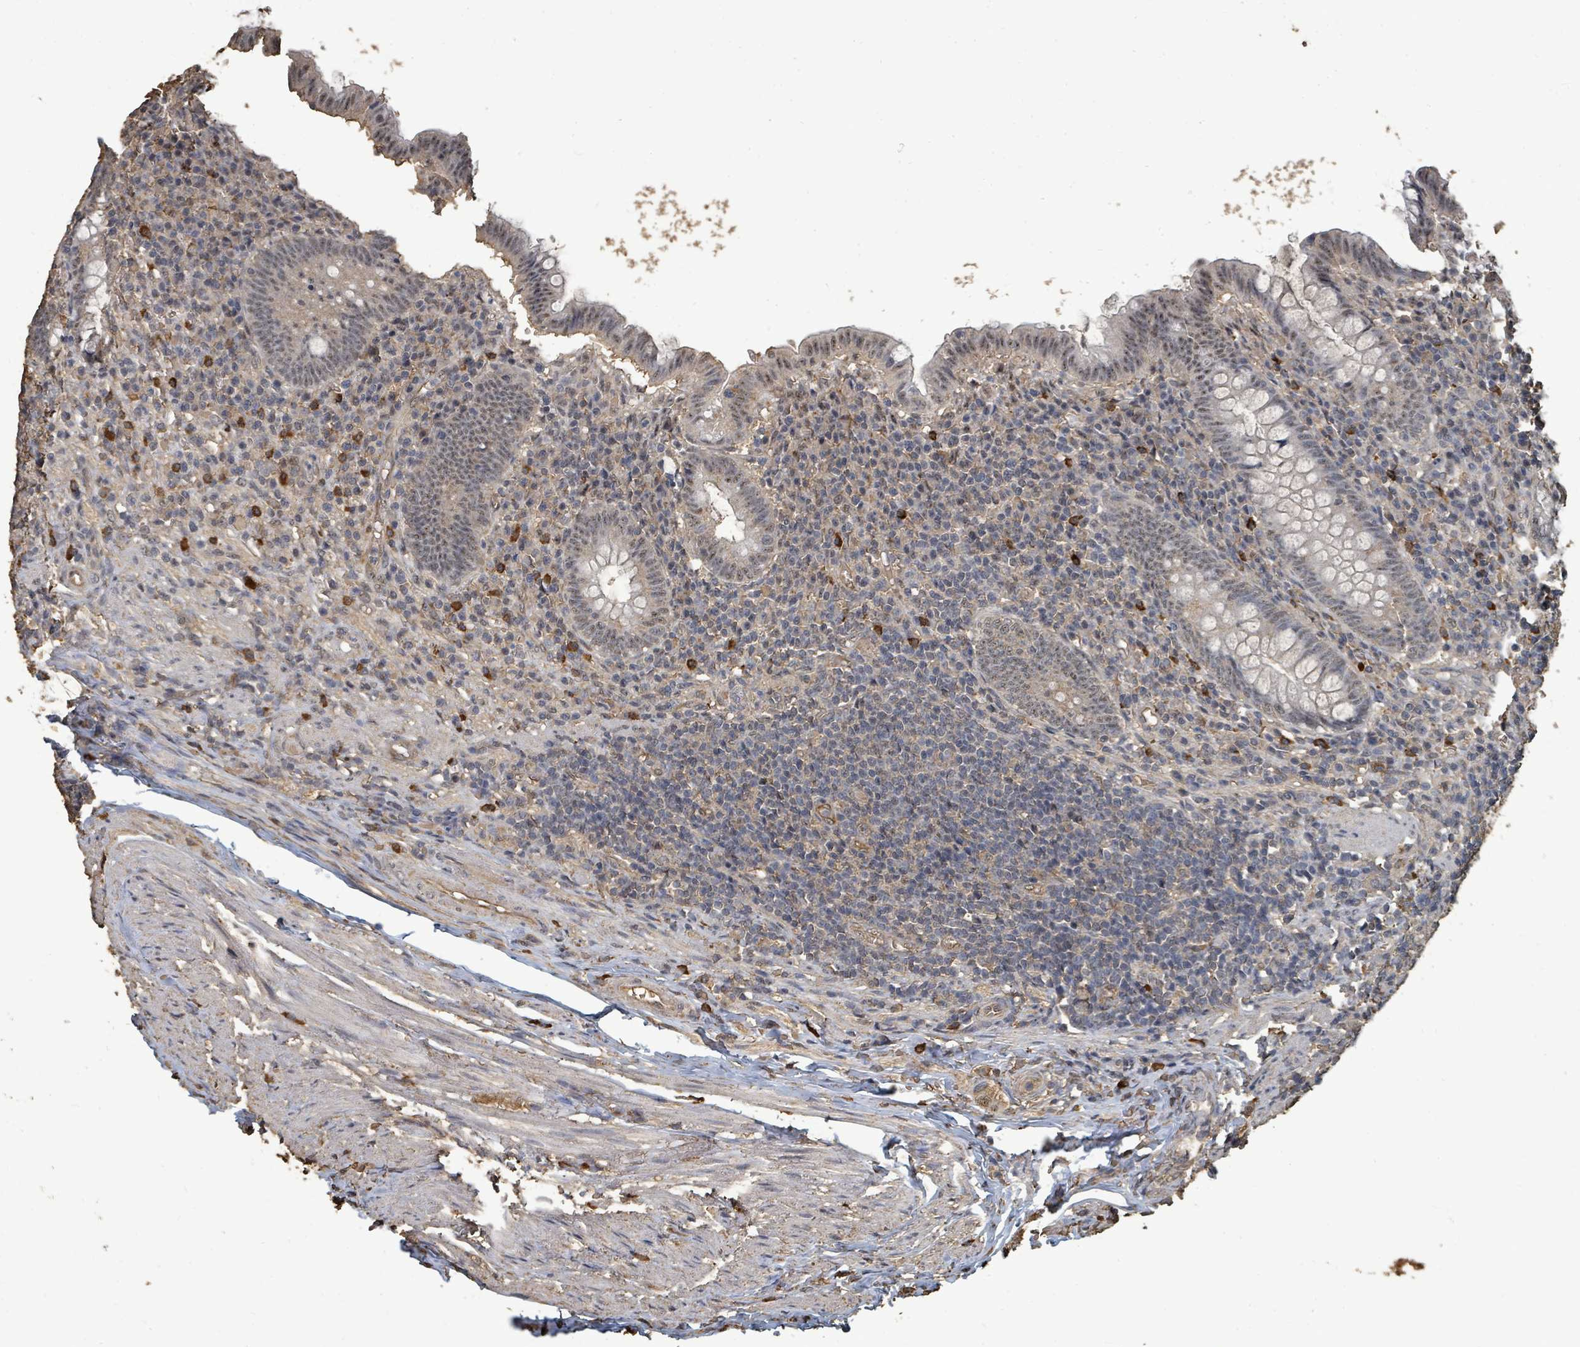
{"staining": {"intensity": "weak", "quantity": "25%-75%", "location": "nuclear"}, "tissue": "appendix", "cell_type": "Glandular cells", "image_type": "normal", "snomed": [{"axis": "morphology", "description": "Normal tissue, NOS"}, {"axis": "topography", "description": "Appendix"}], "caption": "A brown stain shows weak nuclear staining of a protein in glandular cells of normal appendix.", "gene": "C6orf52", "patient": {"sex": "male", "age": 83}}